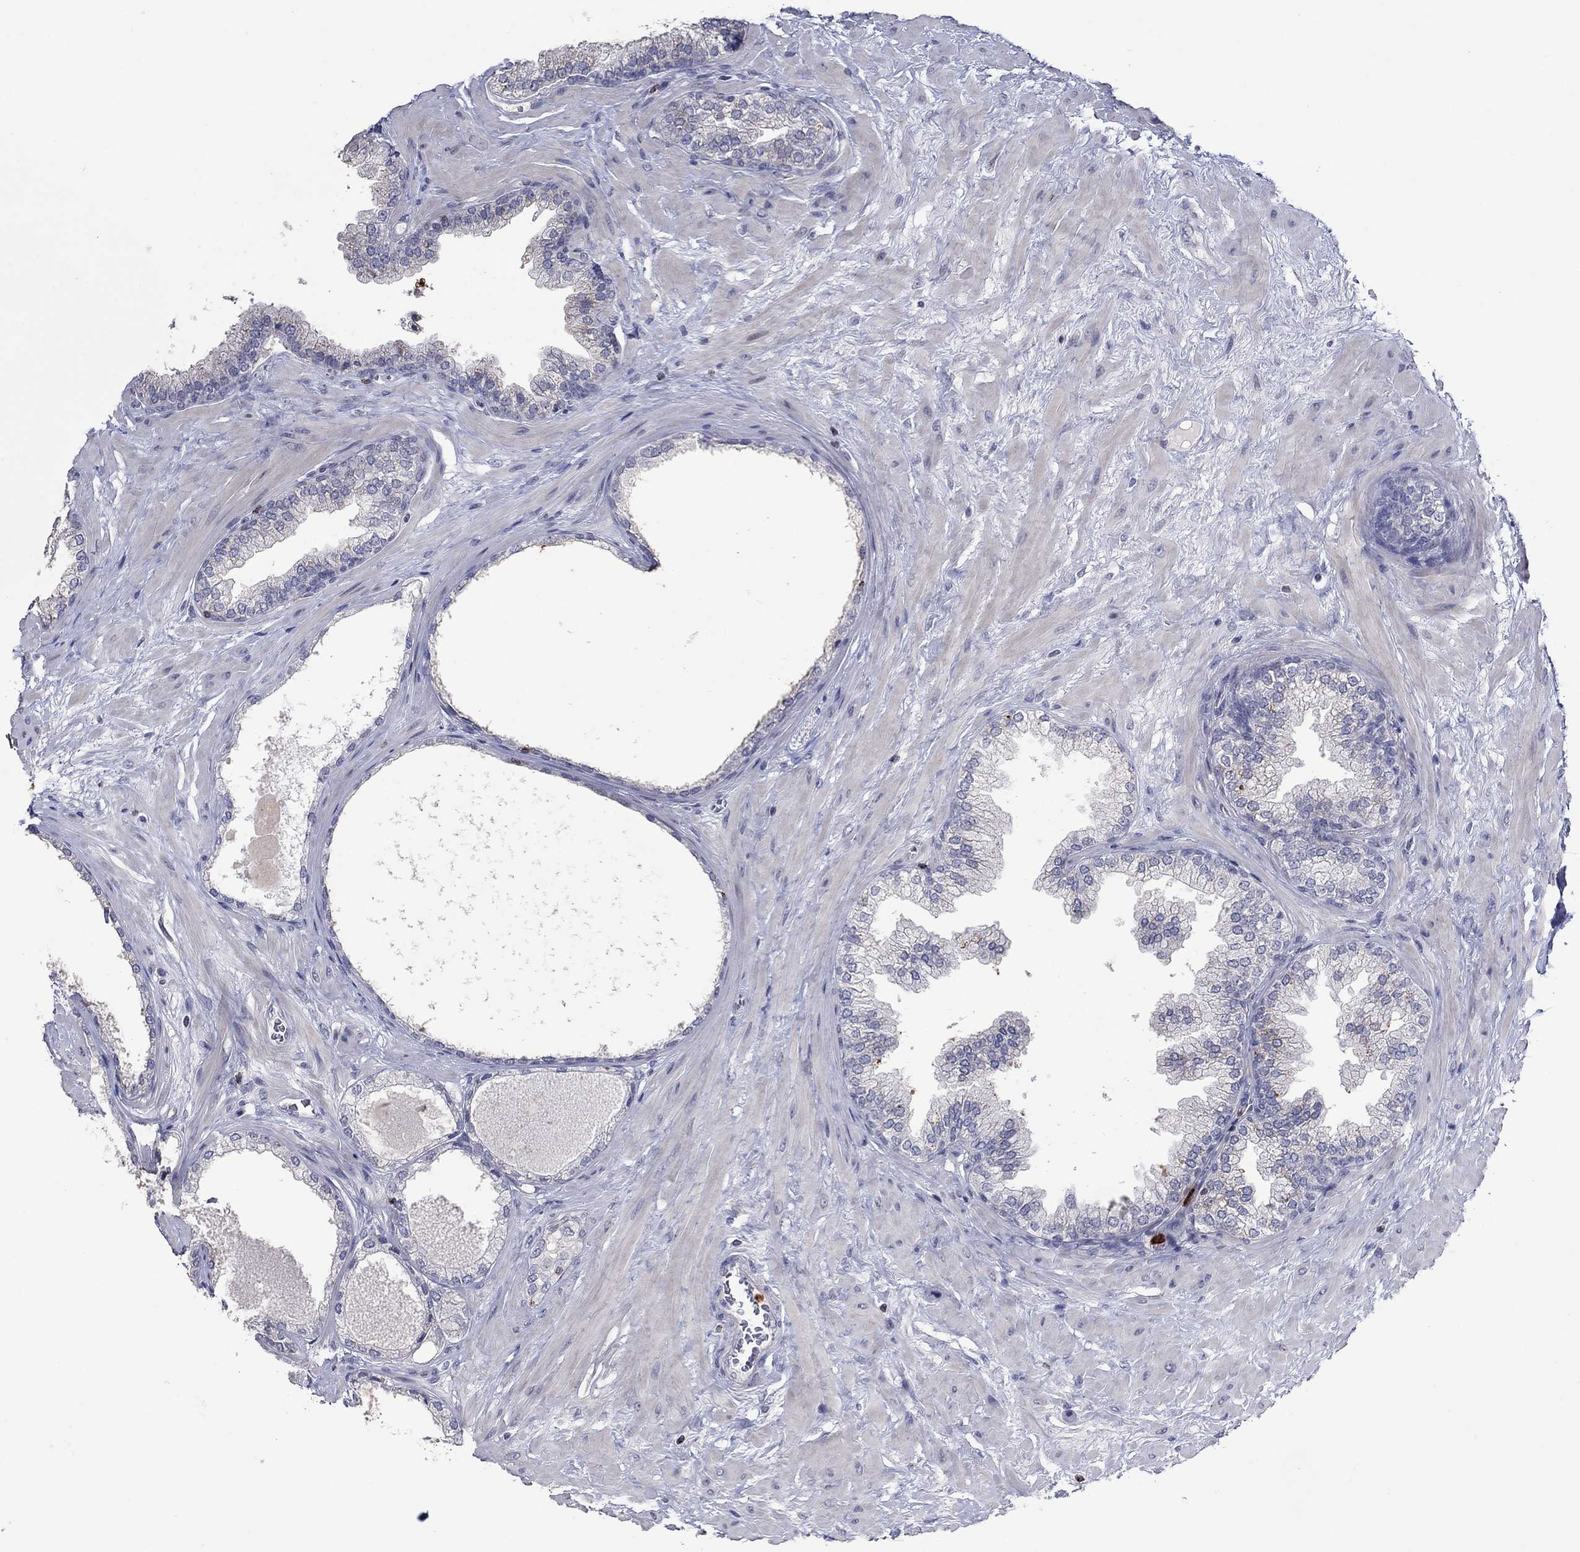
{"staining": {"intensity": "negative", "quantity": "none", "location": "none"}, "tissue": "prostate cancer", "cell_type": "Tumor cells", "image_type": "cancer", "snomed": [{"axis": "morphology", "description": "Adenocarcinoma, Low grade"}, {"axis": "topography", "description": "Prostate"}], "caption": "Histopathology image shows no protein expression in tumor cells of prostate low-grade adenocarcinoma tissue. (Brightfield microscopy of DAB (3,3'-diaminobenzidine) immunohistochemistry at high magnification).", "gene": "CCL5", "patient": {"sex": "male", "age": 72}}